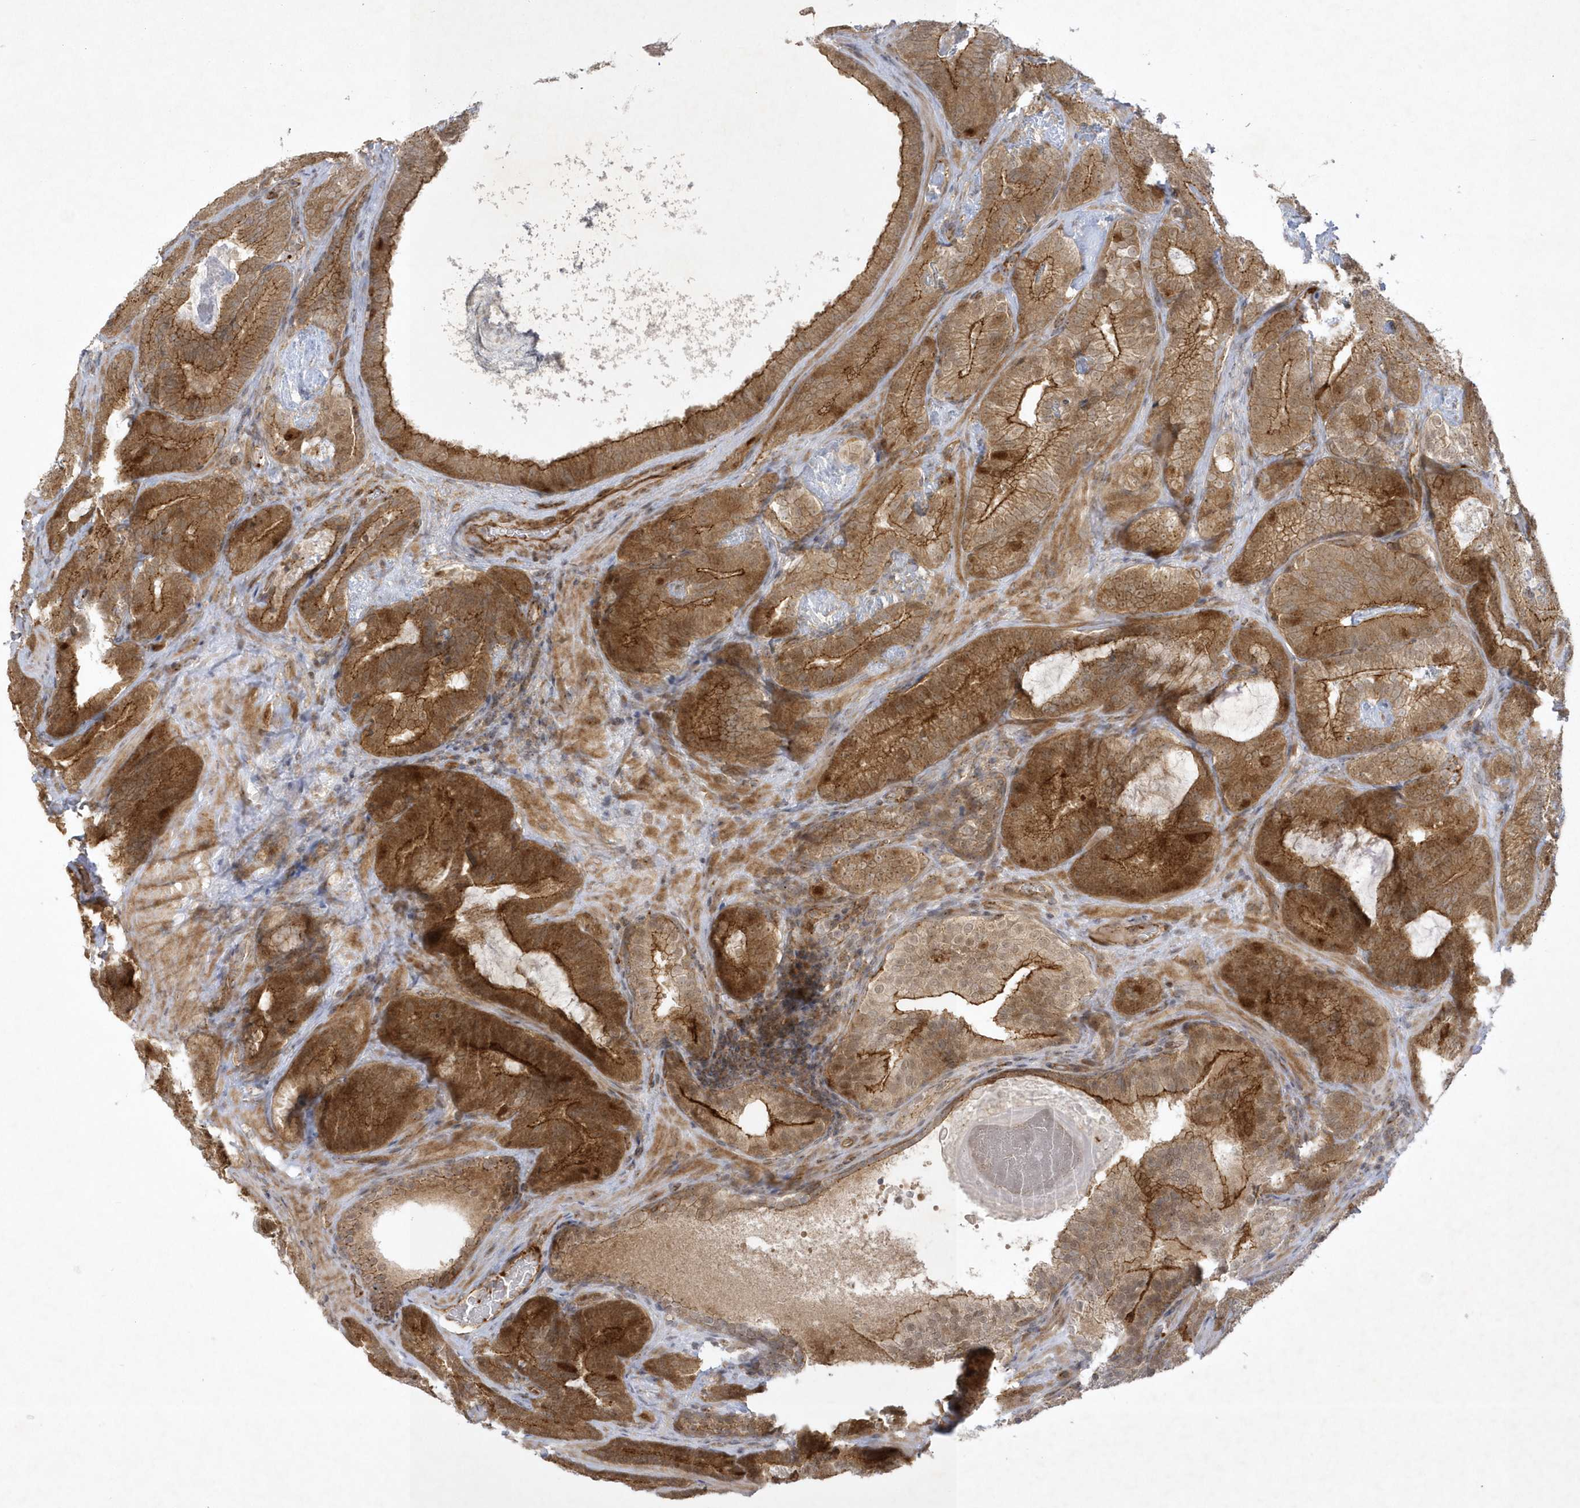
{"staining": {"intensity": "moderate", "quantity": ">75%", "location": "cytoplasmic/membranous,nuclear"}, "tissue": "prostate cancer", "cell_type": "Tumor cells", "image_type": "cancer", "snomed": [{"axis": "morphology", "description": "Adenocarcinoma, High grade"}, {"axis": "topography", "description": "Prostate"}], "caption": "IHC staining of prostate cancer, which exhibits medium levels of moderate cytoplasmic/membranous and nuclear positivity in about >75% of tumor cells indicating moderate cytoplasmic/membranous and nuclear protein staining. The staining was performed using DAB (3,3'-diaminobenzidine) (brown) for protein detection and nuclei were counterstained in hematoxylin (blue).", "gene": "NAF1", "patient": {"sex": "male", "age": 66}}